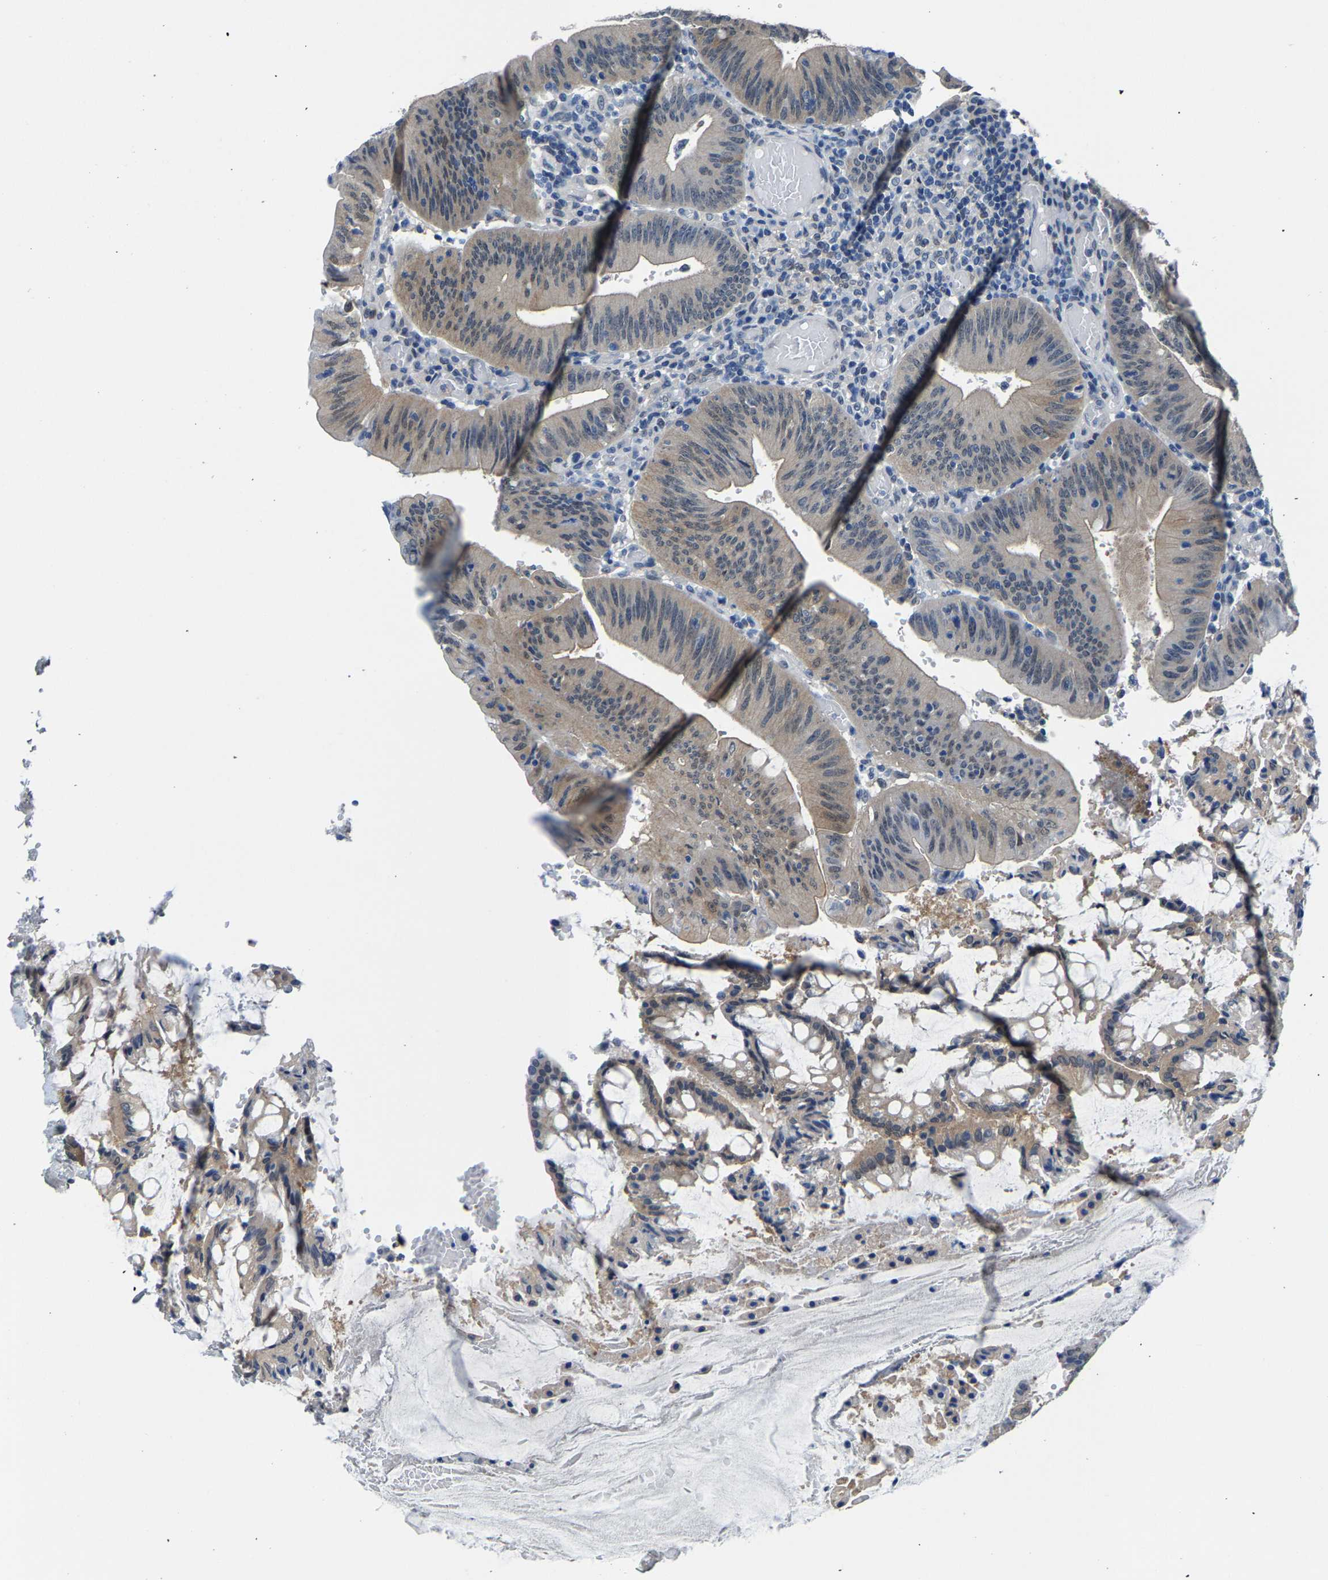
{"staining": {"intensity": "weak", "quantity": "25%-75%", "location": "cytoplasmic/membranous"}, "tissue": "colorectal cancer", "cell_type": "Tumor cells", "image_type": "cancer", "snomed": [{"axis": "morphology", "description": "Normal tissue, NOS"}, {"axis": "morphology", "description": "Adenocarcinoma, NOS"}, {"axis": "topography", "description": "Rectum"}], "caption": "Immunohistochemistry (IHC) image of adenocarcinoma (colorectal) stained for a protein (brown), which exhibits low levels of weak cytoplasmic/membranous expression in about 25%-75% of tumor cells.", "gene": "SSH3", "patient": {"sex": "female", "age": 66}}